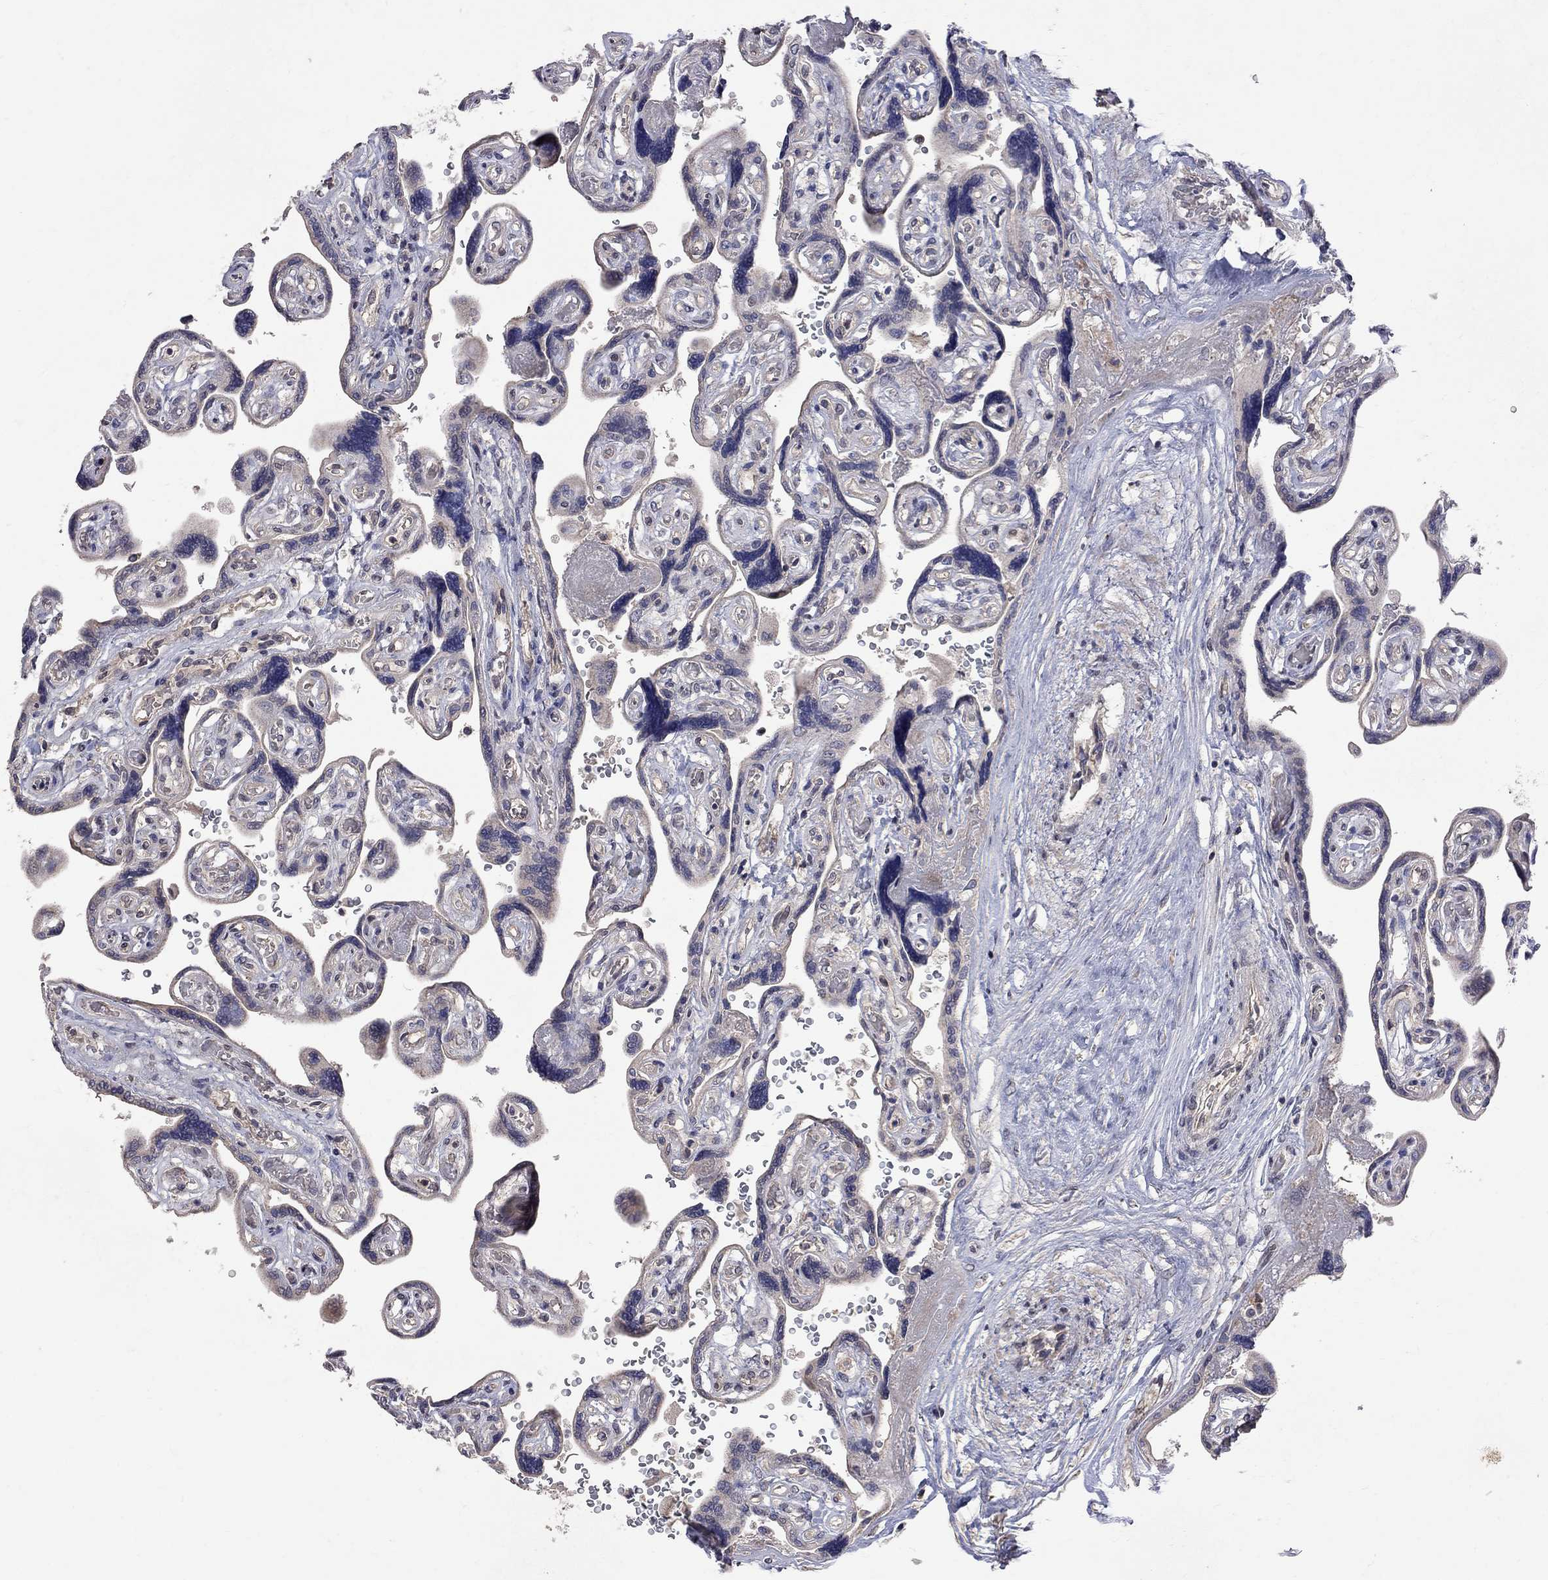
{"staining": {"intensity": "negative", "quantity": "none", "location": "none"}, "tissue": "placenta", "cell_type": "Decidual cells", "image_type": "normal", "snomed": [{"axis": "morphology", "description": "Normal tissue, NOS"}, {"axis": "topography", "description": "Placenta"}], "caption": "Protein analysis of unremarkable placenta exhibits no significant staining in decidual cells.", "gene": "ABI3", "patient": {"sex": "female", "age": 32}}